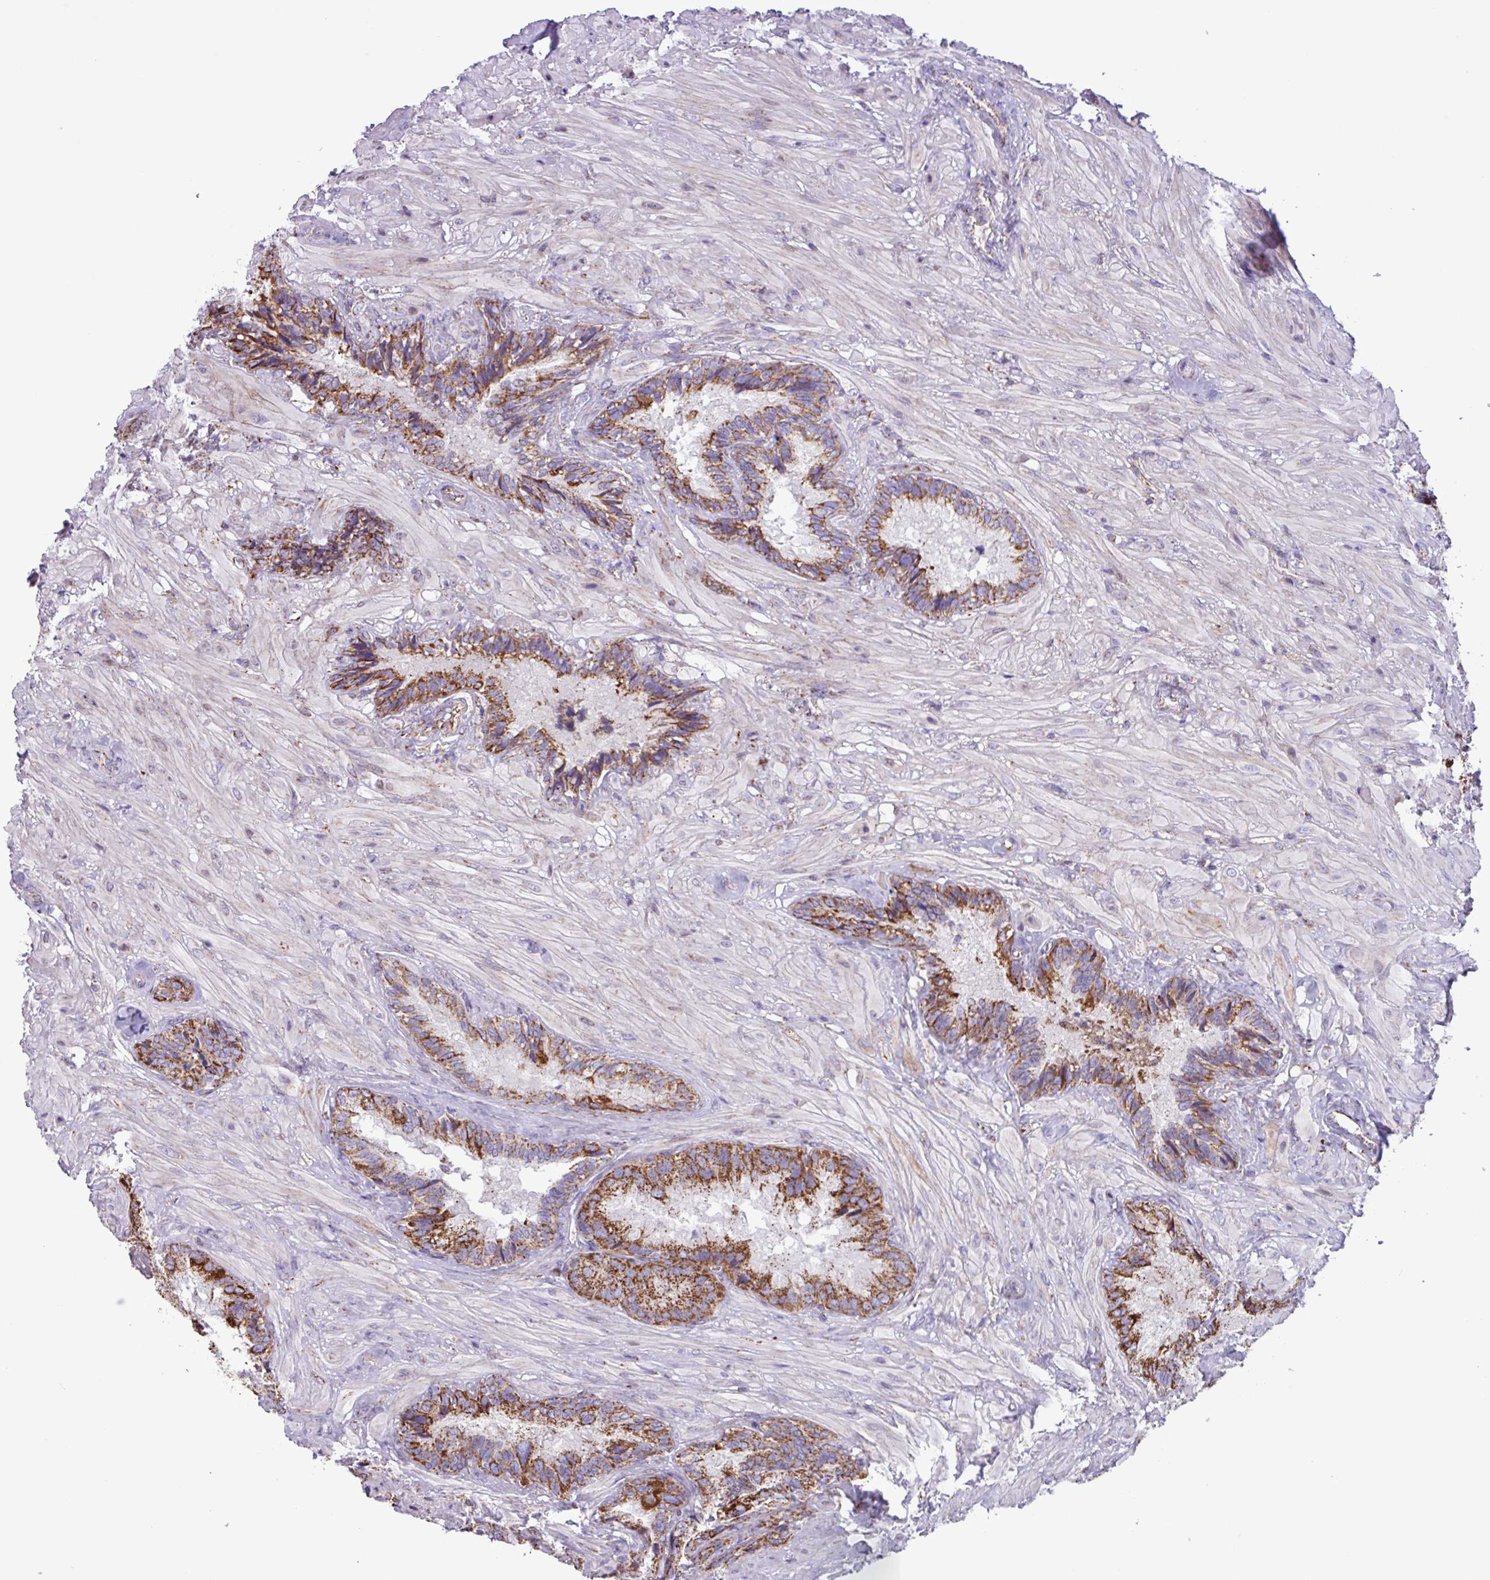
{"staining": {"intensity": "moderate", "quantity": ">75%", "location": "cytoplasmic/membranous"}, "tissue": "seminal vesicle", "cell_type": "Glandular cells", "image_type": "normal", "snomed": [{"axis": "morphology", "description": "Normal tissue, NOS"}, {"axis": "topography", "description": "Seminal veicle"}], "caption": "Glandular cells reveal medium levels of moderate cytoplasmic/membranous positivity in about >75% of cells in unremarkable seminal vesicle. (Stains: DAB (3,3'-diaminobenzidine) in brown, nuclei in blue, Microscopy: brightfield microscopy at high magnification).", "gene": "RTL3", "patient": {"sex": "male", "age": 62}}